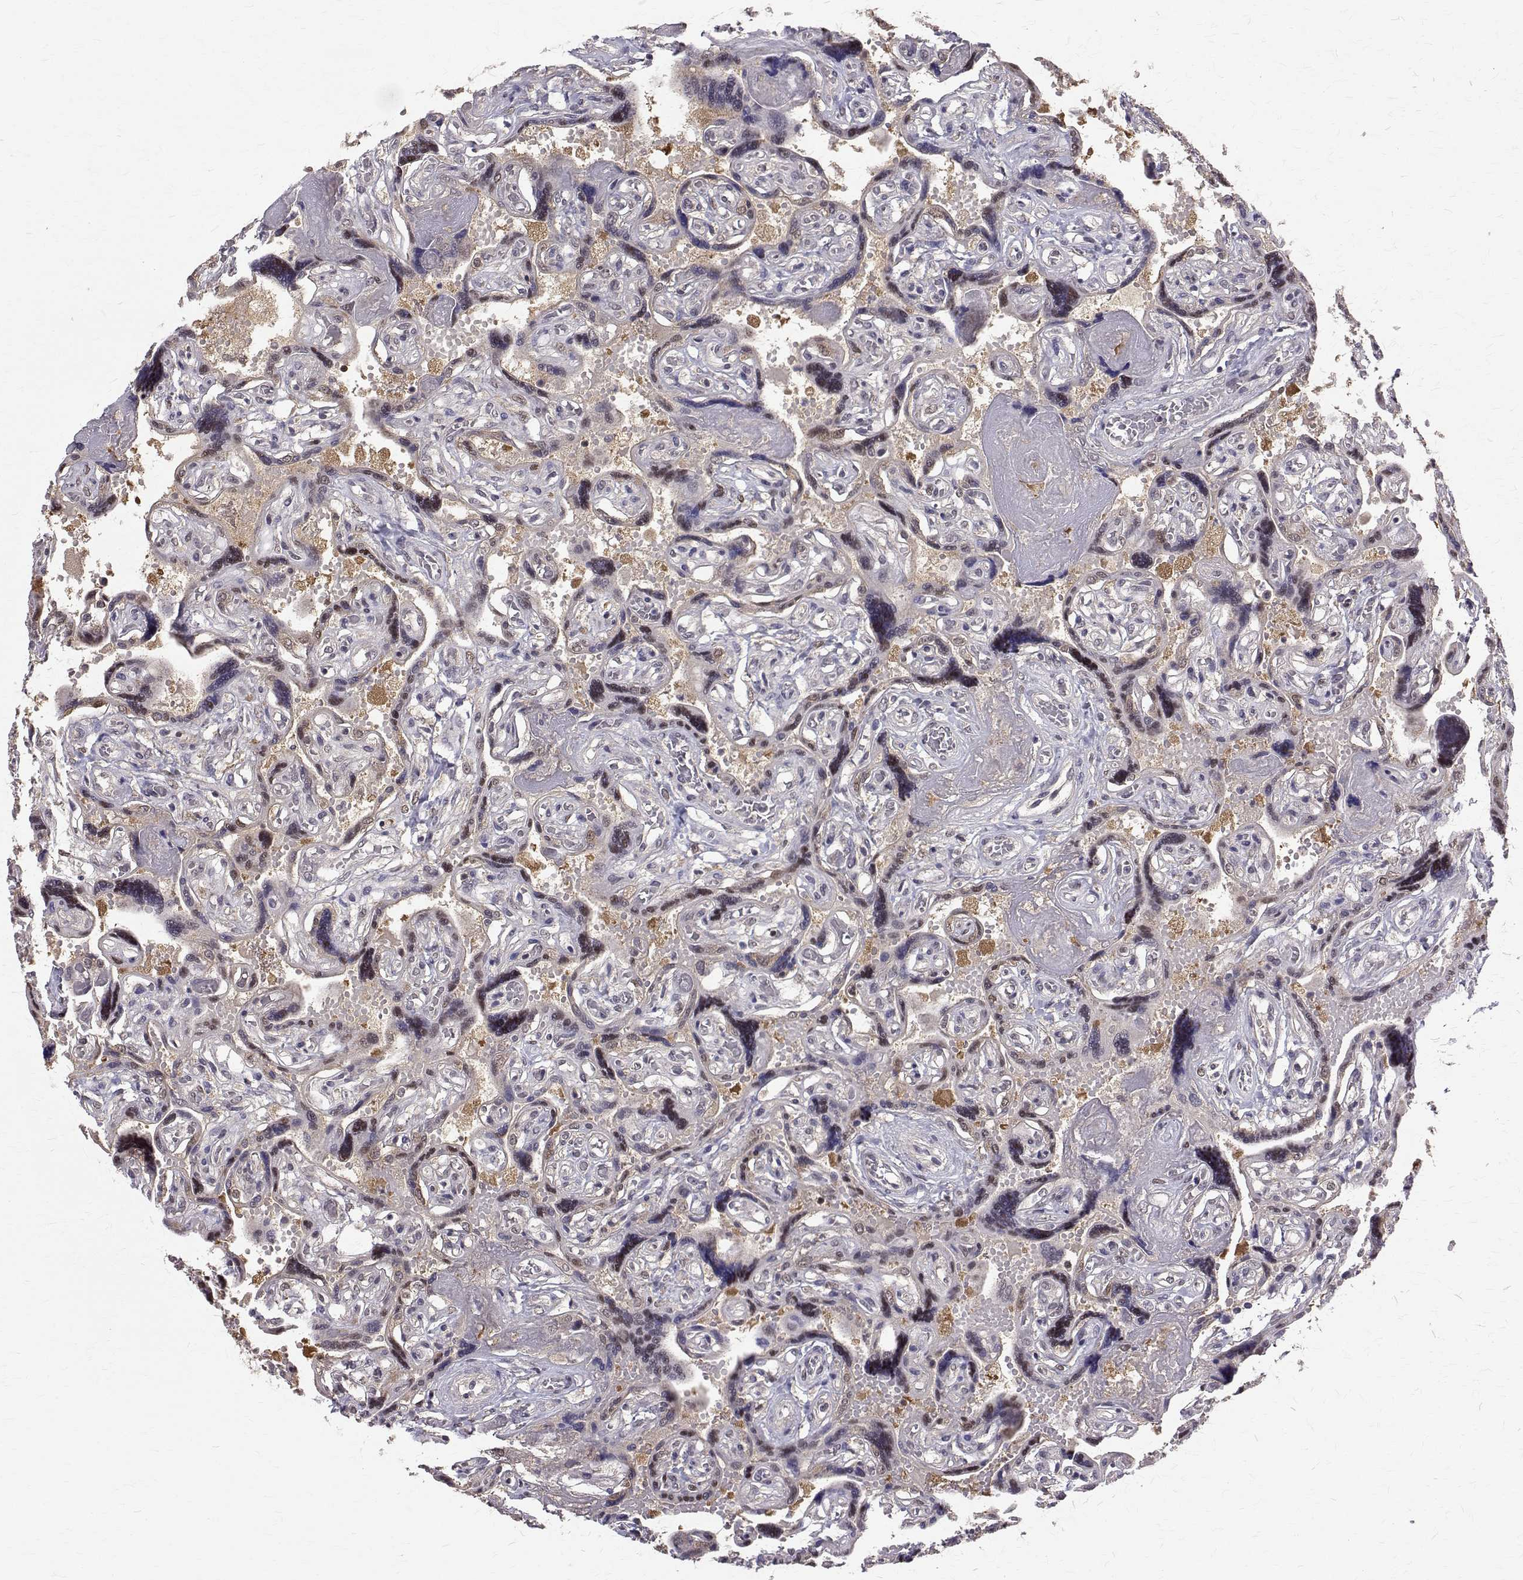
{"staining": {"intensity": "moderate", "quantity": ">75%", "location": "nuclear"}, "tissue": "placenta", "cell_type": "Decidual cells", "image_type": "normal", "snomed": [{"axis": "morphology", "description": "Normal tissue, NOS"}, {"axis": "topography", "description": "Placenta"}], "caption": "Immunohistochemical staining of unremarkable human placenta shows >75% levels of moderate nuclear protein positivity in about >75% of decidual cells. The staining is performed using DAB (3,3'-diaminobenzidine) brown chromogen to label protein expression. The nuclei are counter-stained blue using hematoxylin.", "gene": "NIF3L1", "patient": {"sex": "female", "age": 32}}